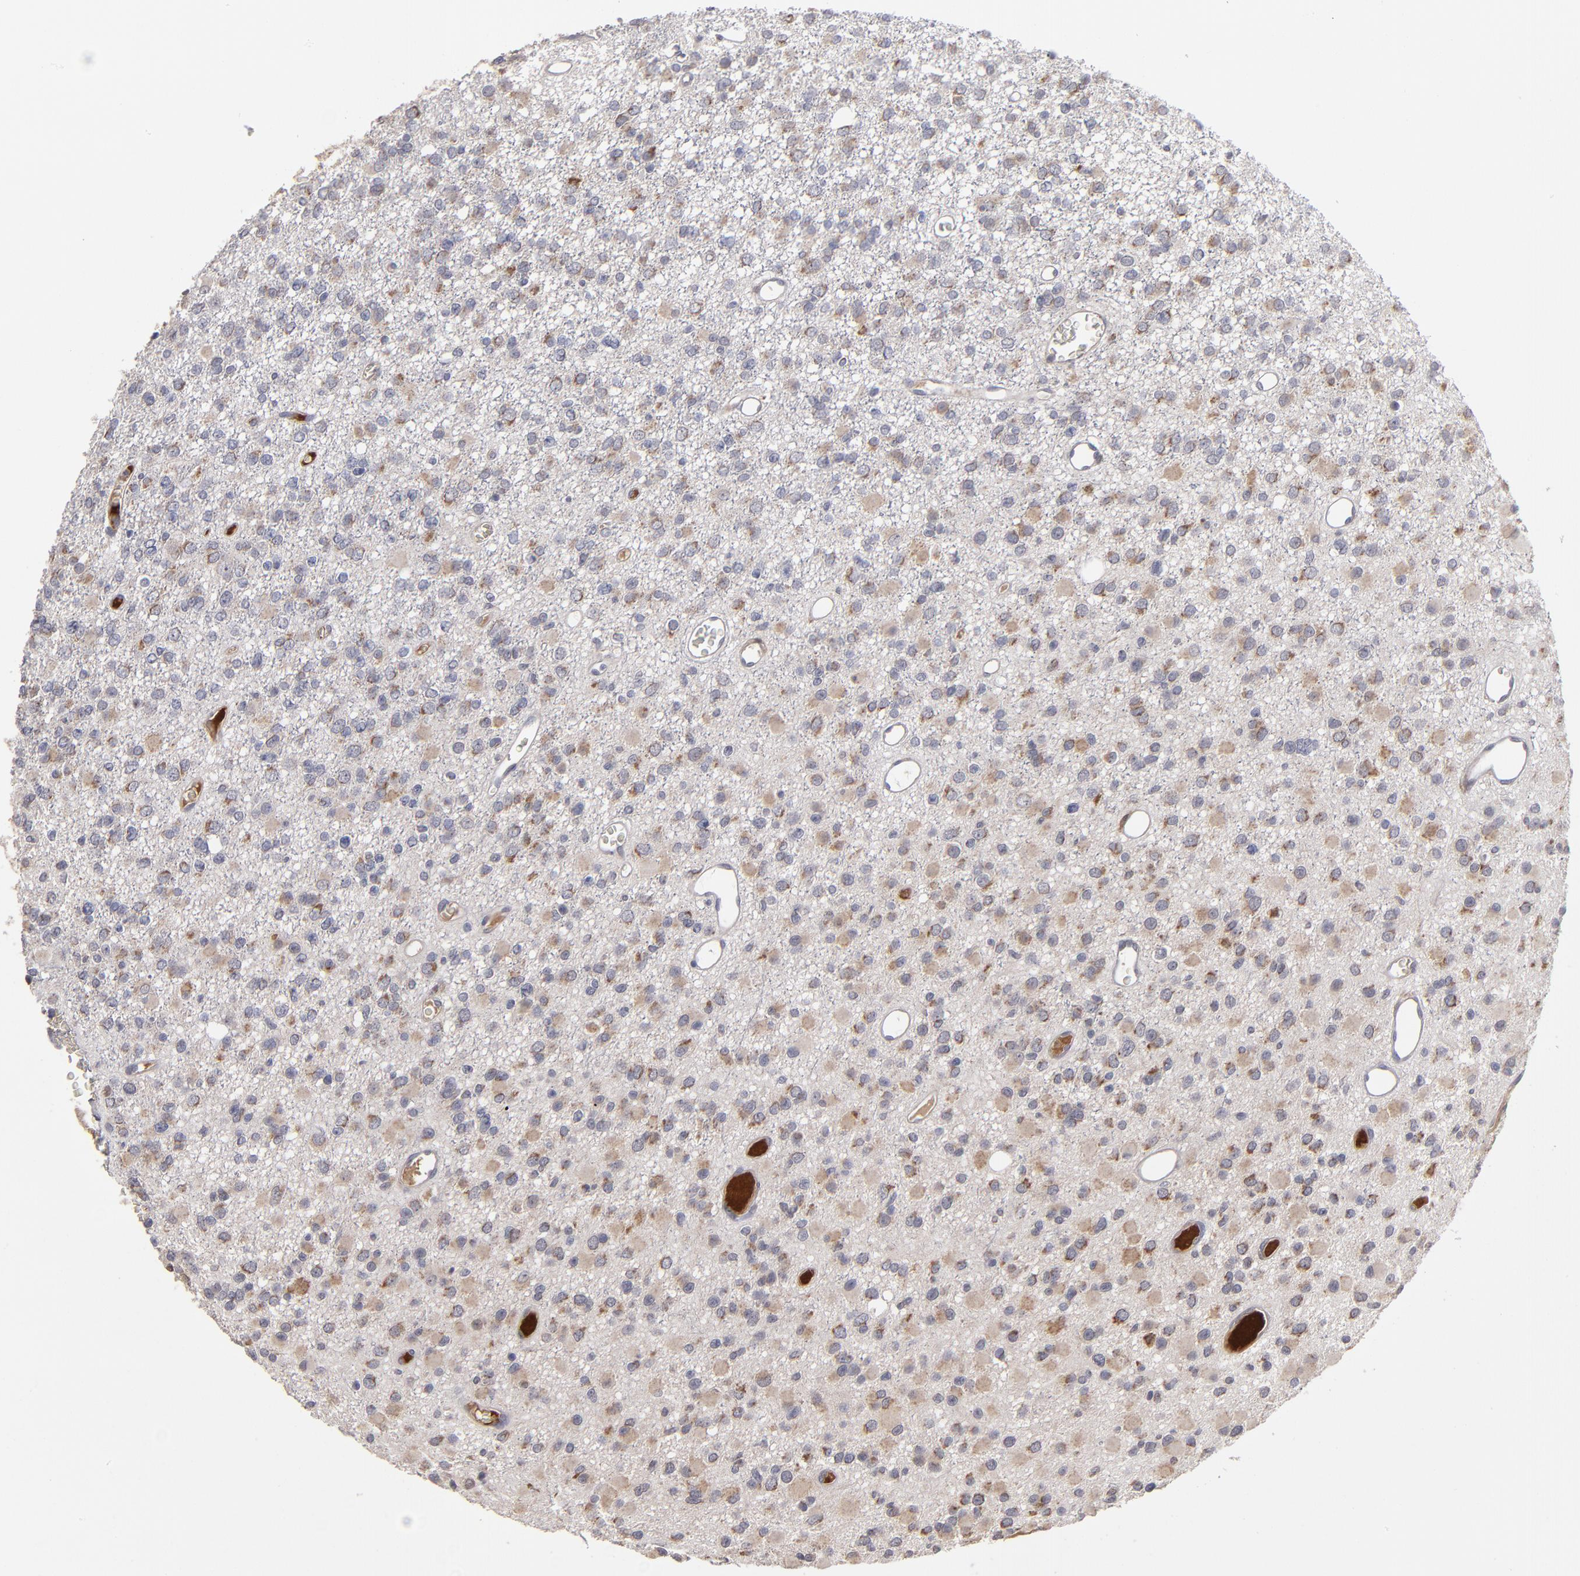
{"staining": {"intensity": "weak", "quantity": "25%-75%", "location": "cytoplasmic/membranous"}, "tissue": "glioma", "cell_type": "Tumor cells", "image_type": "cancer", "snomed": [{"axis": "morphology", "description": "Glioma, malignant, Low grade"}, {"axis": "topography", "description": "Brain"}], "caption": "This is an image of immunohistochemistry staining of malignant glioma (low-grade), which shows weak positivity in the cytoplasmic/membranous of tumor cells.", "gene": "EXD2", "patient": {"sex": "male", "age": 42}}